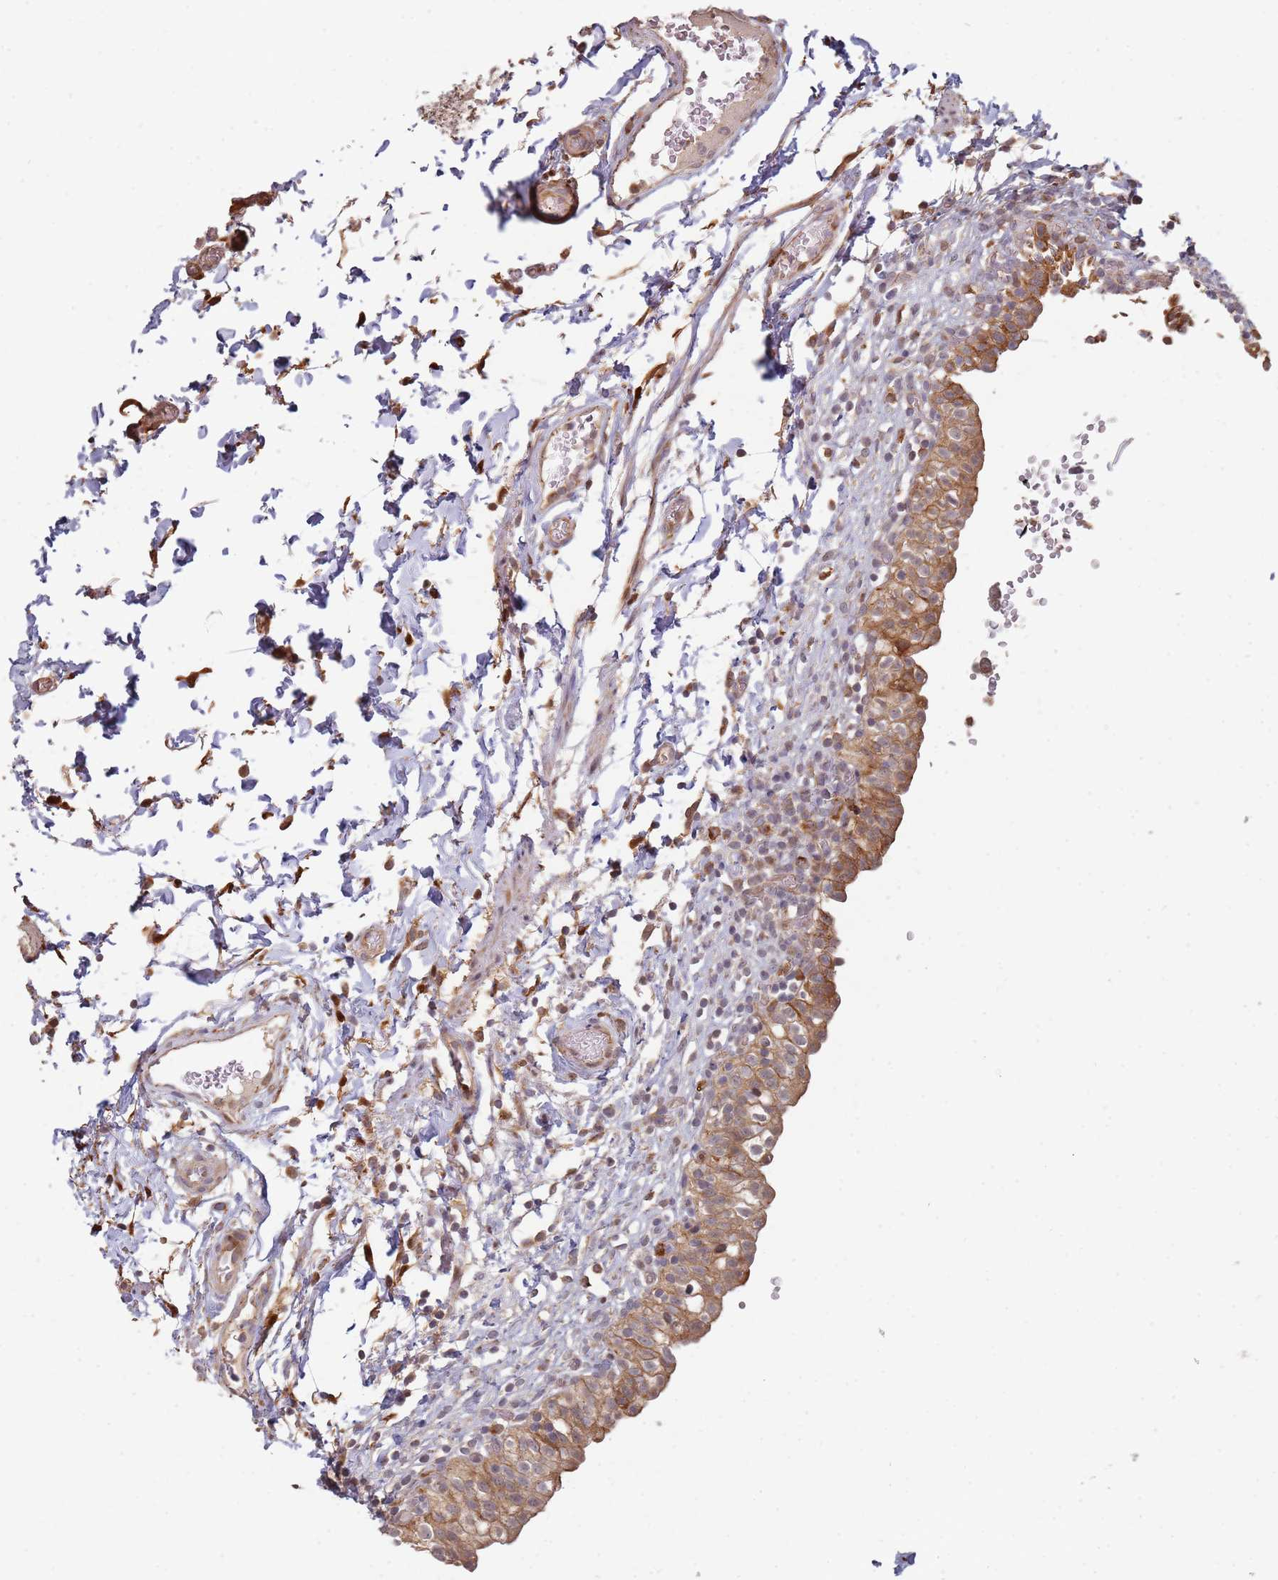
{"staining": {"intensity": "moderate", "quantity": ">75%", "location": "cytoplasmic/membranous"}, "tissue": "urinary bladder", "cell_type": "Urothelial cells", "image_type": "normal", "snomed": [{"axis": "morphology", "description": "Normal tissue, NOS"}, {"axis": "topography", "description": "Urinary bladder"}, {"axis": "topography", "description": "Peripheral nerve tissue"}], "caption": "Protein staining of normal urinary bladder displays moderate cytoplasmic/membranous staining in approximately >75% of urothelial cells. The staining is performed using DAB (3,3'-diaminobenzidine) brown chromogen to label protein expression. The nuclei are counter-stained blue using hematoxylin.", "gene": "MPEG1", "patient": {"sex": "male", "age": 55}}